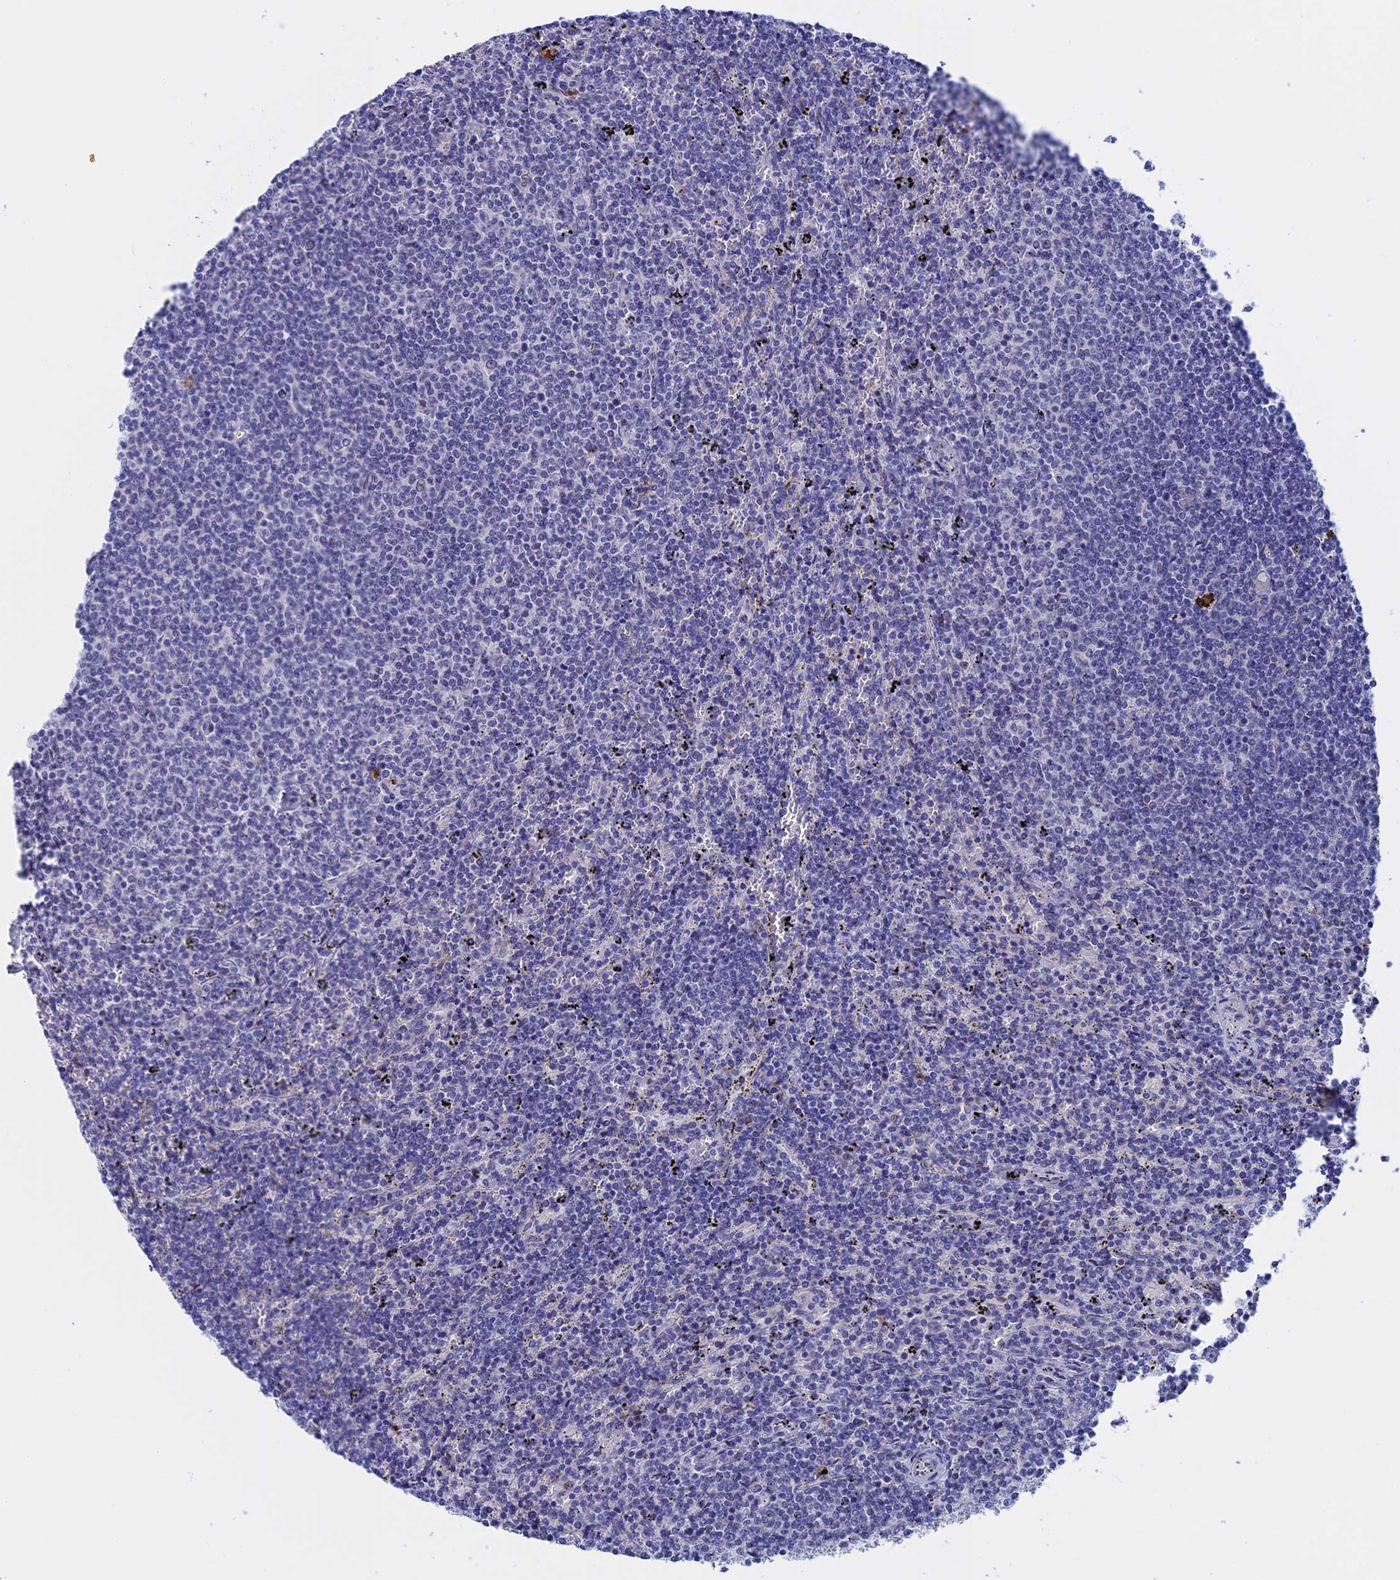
{"staining": {"intensity": "negative", "quantity": "none", "location": "none"}, "tissue": "lymphoma", "cell_type": "Tumor cells", "image_type": "cancer", "snomed": [{"axis": "morphology", "description": "Malignant lymphoma, non-Hodgkin's type, Low grade"}, {"axis": "topography", "description": "Spleen"}], "caption": "The immunohistochemistry micrograph has no significant staining in tumor cells of lymphoma tissue.", "gene": "WDR83", "patient": {"sex": "female", "age": 50}}